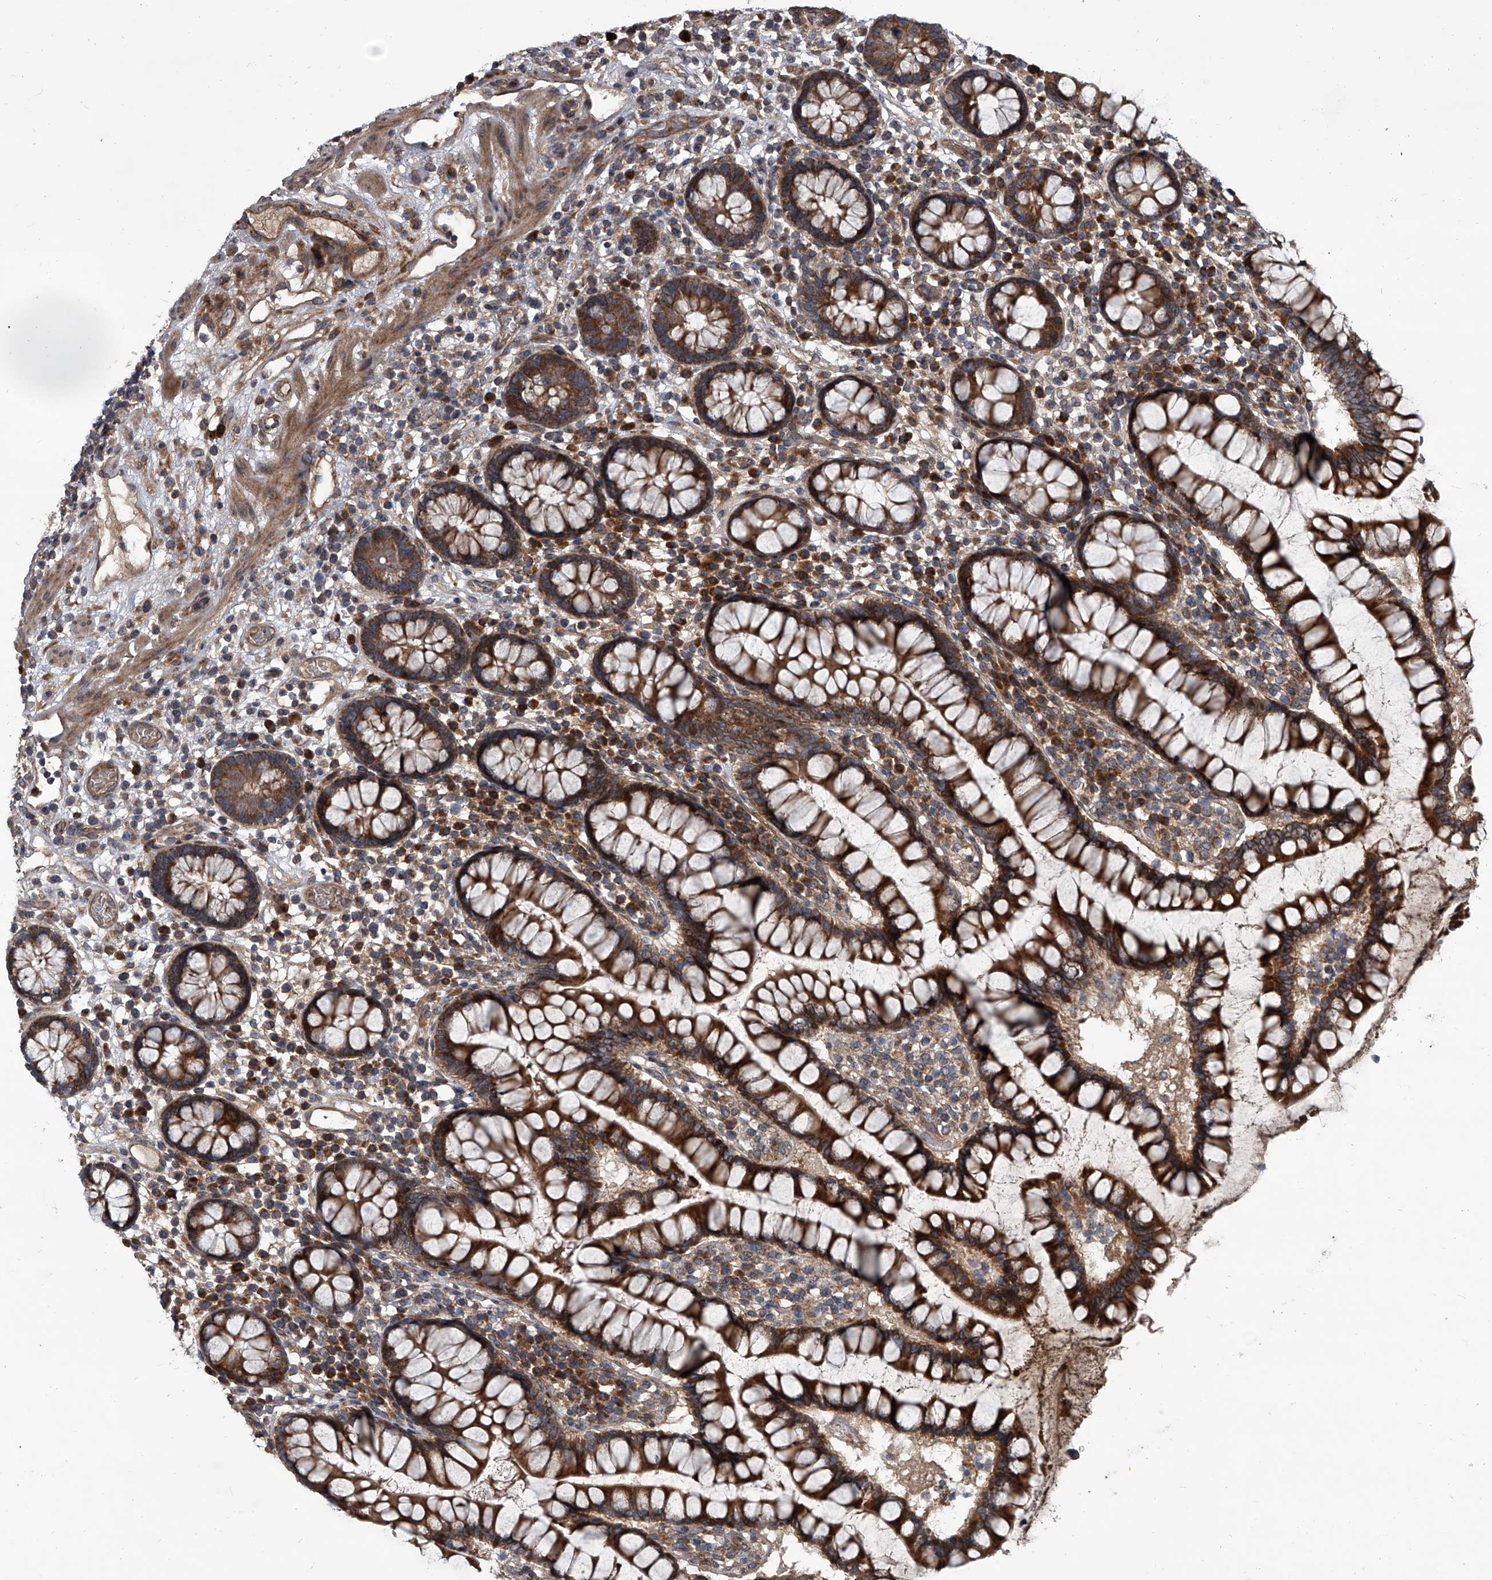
{"staining": {"intensity": "strong", "quantity": ">75%", "location": "cytoplasmic/membranous"}, "tissue": "colon", "cell_type": "Endothelial cells", "image_type": "normal", "snomed": [{"axis": "morphology", "description": "Normal tissue, NOS"}, {"axis": "topography", "description": "Colon"}], "caption": "Colon stained with immunohistochemistry demonstrates strong cytoplasmic/membranous positivity in about >75% of endothelial cells.", "gene": "EVA1C", "patient": {"sex": "female", "age": 79}}